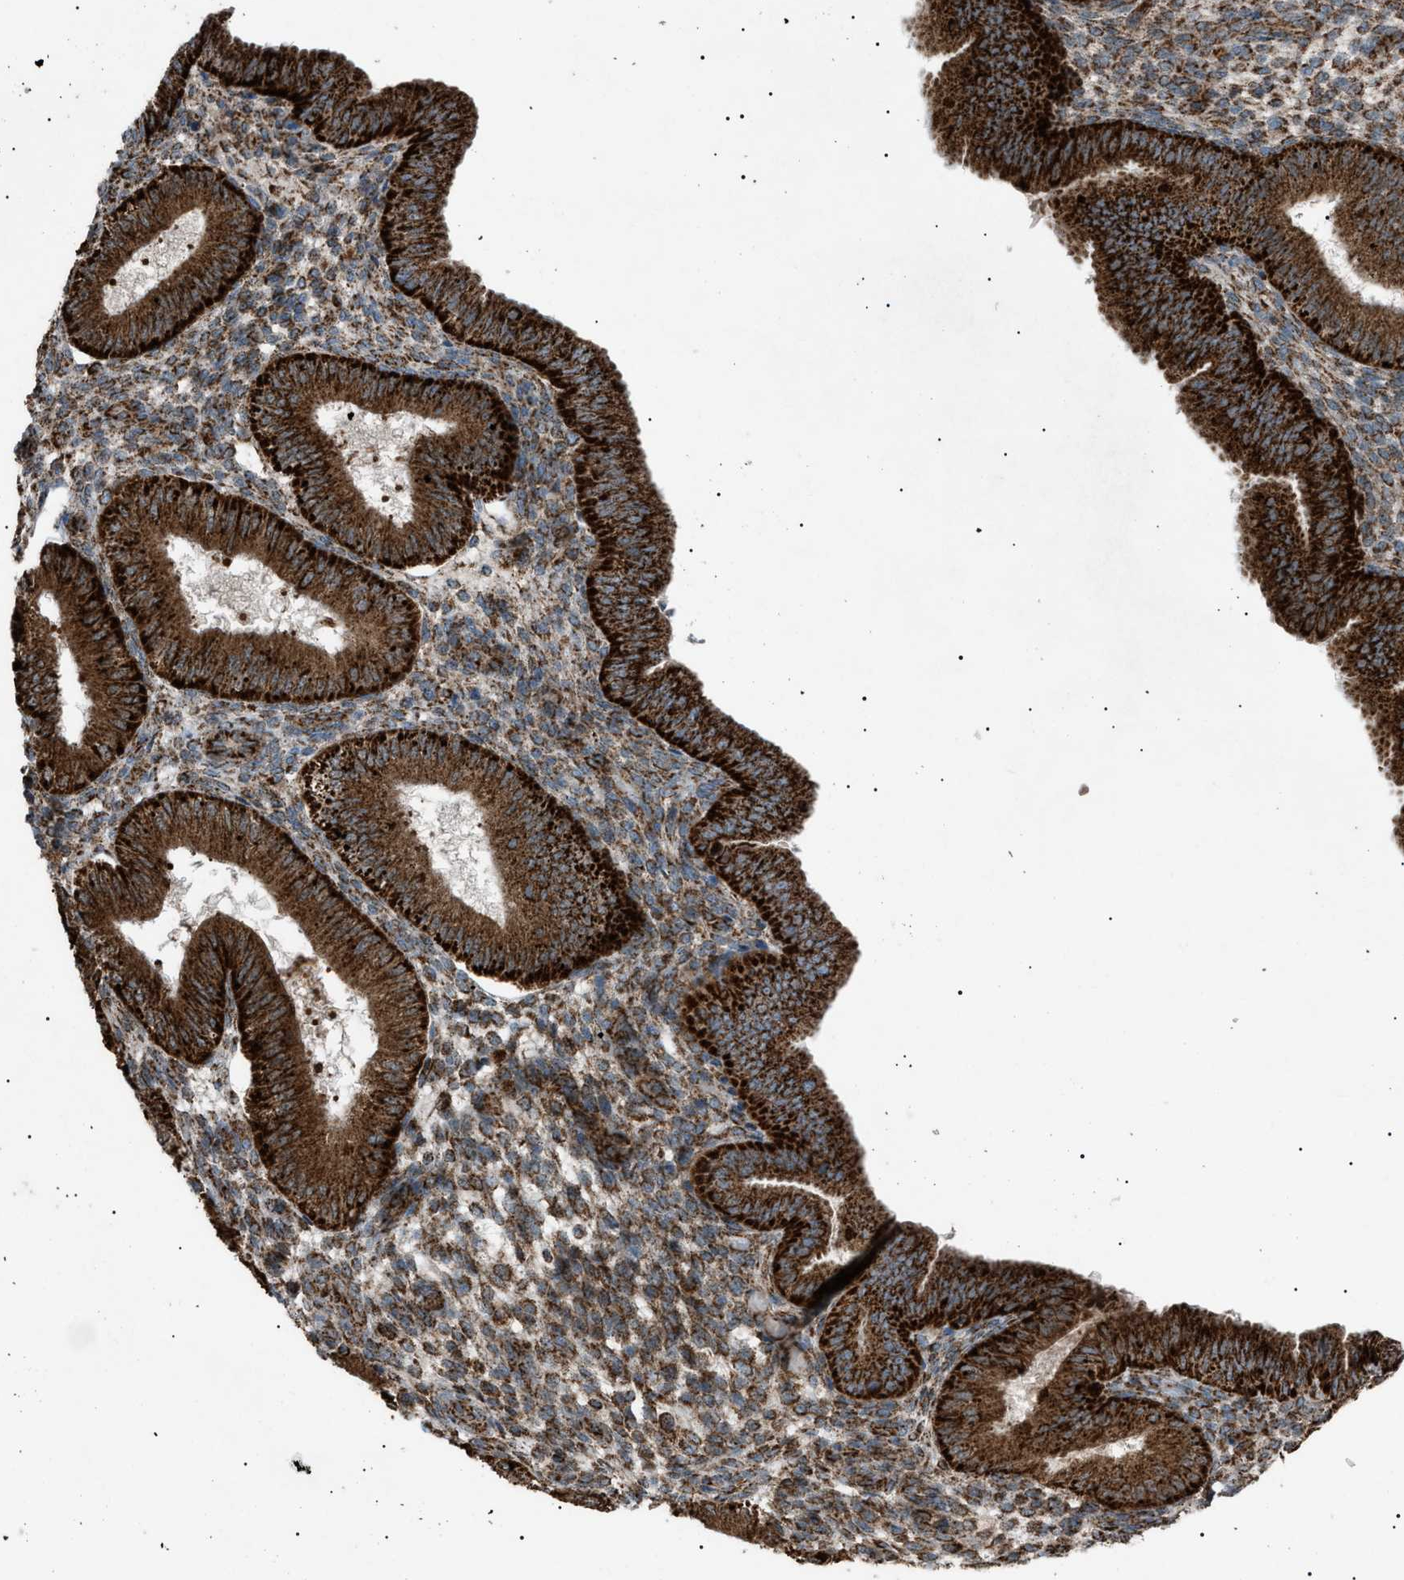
{"staining": {"intensity": "strong", "quantity": "25%-75%", "location": "cytoplasmic/membranous"}, "tissue": "endometrium", "cell_type": "Cells in endometrial stroma", "image_type": "normal", "snomed": [{"axis": "morphology", "description": "Normal tissue, NOS"}, {"axis": "topography", "description": "Endometrium"}], "caption": "High-power microscopy captured an immunohistochemistry (IHC) micrograph of benign endometrium, revealing strong cytoplasmic/membranous positivity in approximately 25%-75% of cells in endometrial stroma.", "gene": "C1GALT1C1", "patient": {"sex": "female", "age": 39}}